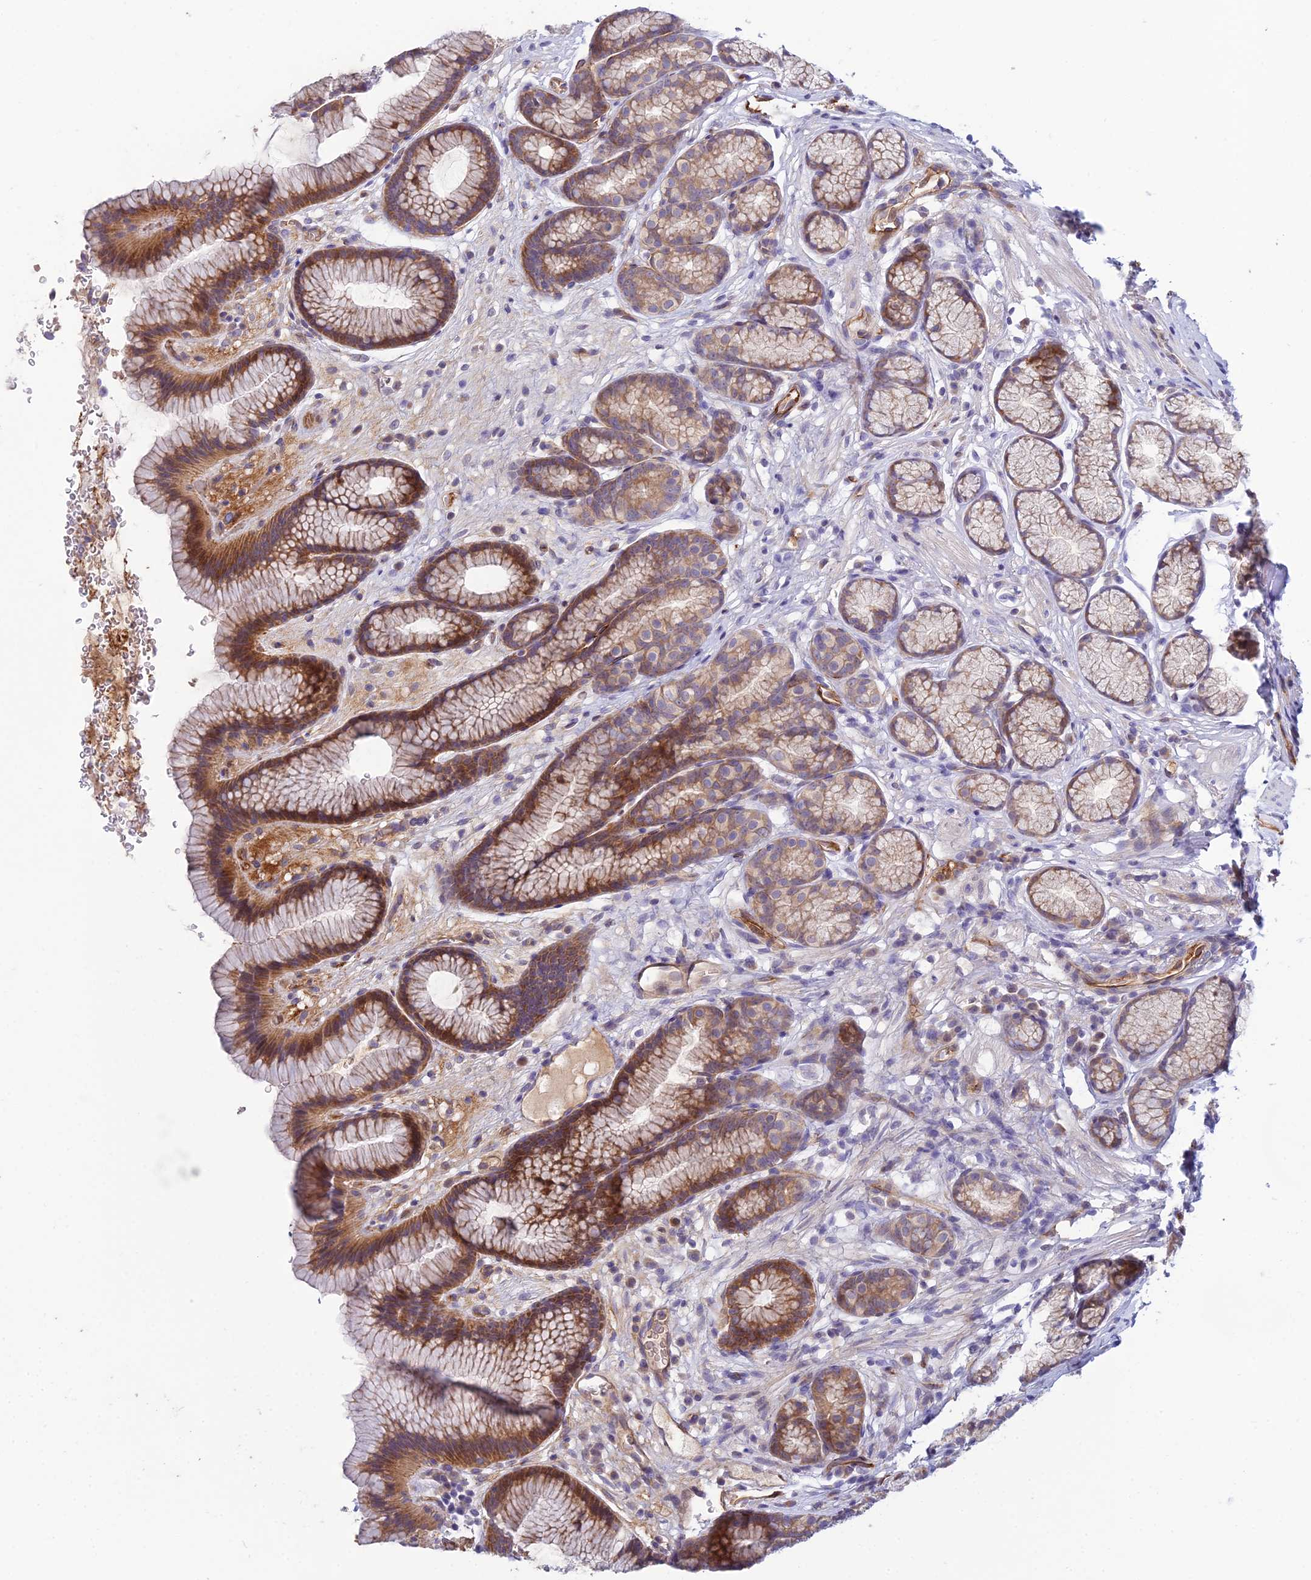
{"staining": {"intensity": "moderate", "quantity": "25%-75%", "location": "cytoplasmic/membranous"}, "tissue": "stomach", "cell_type": "Glandular cells", "image_type": "normal", "snomed": [{"axis": "morphology", "description": "Normal tissue, NOS"}, {"axis": "topography", "description": "Stomach"}], "caption": "DAB immunohistochemical staining of benign human stomach demonstrates moderate cytoplasmic/membranous protein expression in about 25%-75% of glandular cells. The staining is performed using DAB brown chromogen to label protein expression. The nuclei are counter-stained blue using hematoxylin.", "gene": "DUS2", "patient": {"sex": "male", "age": 42}}